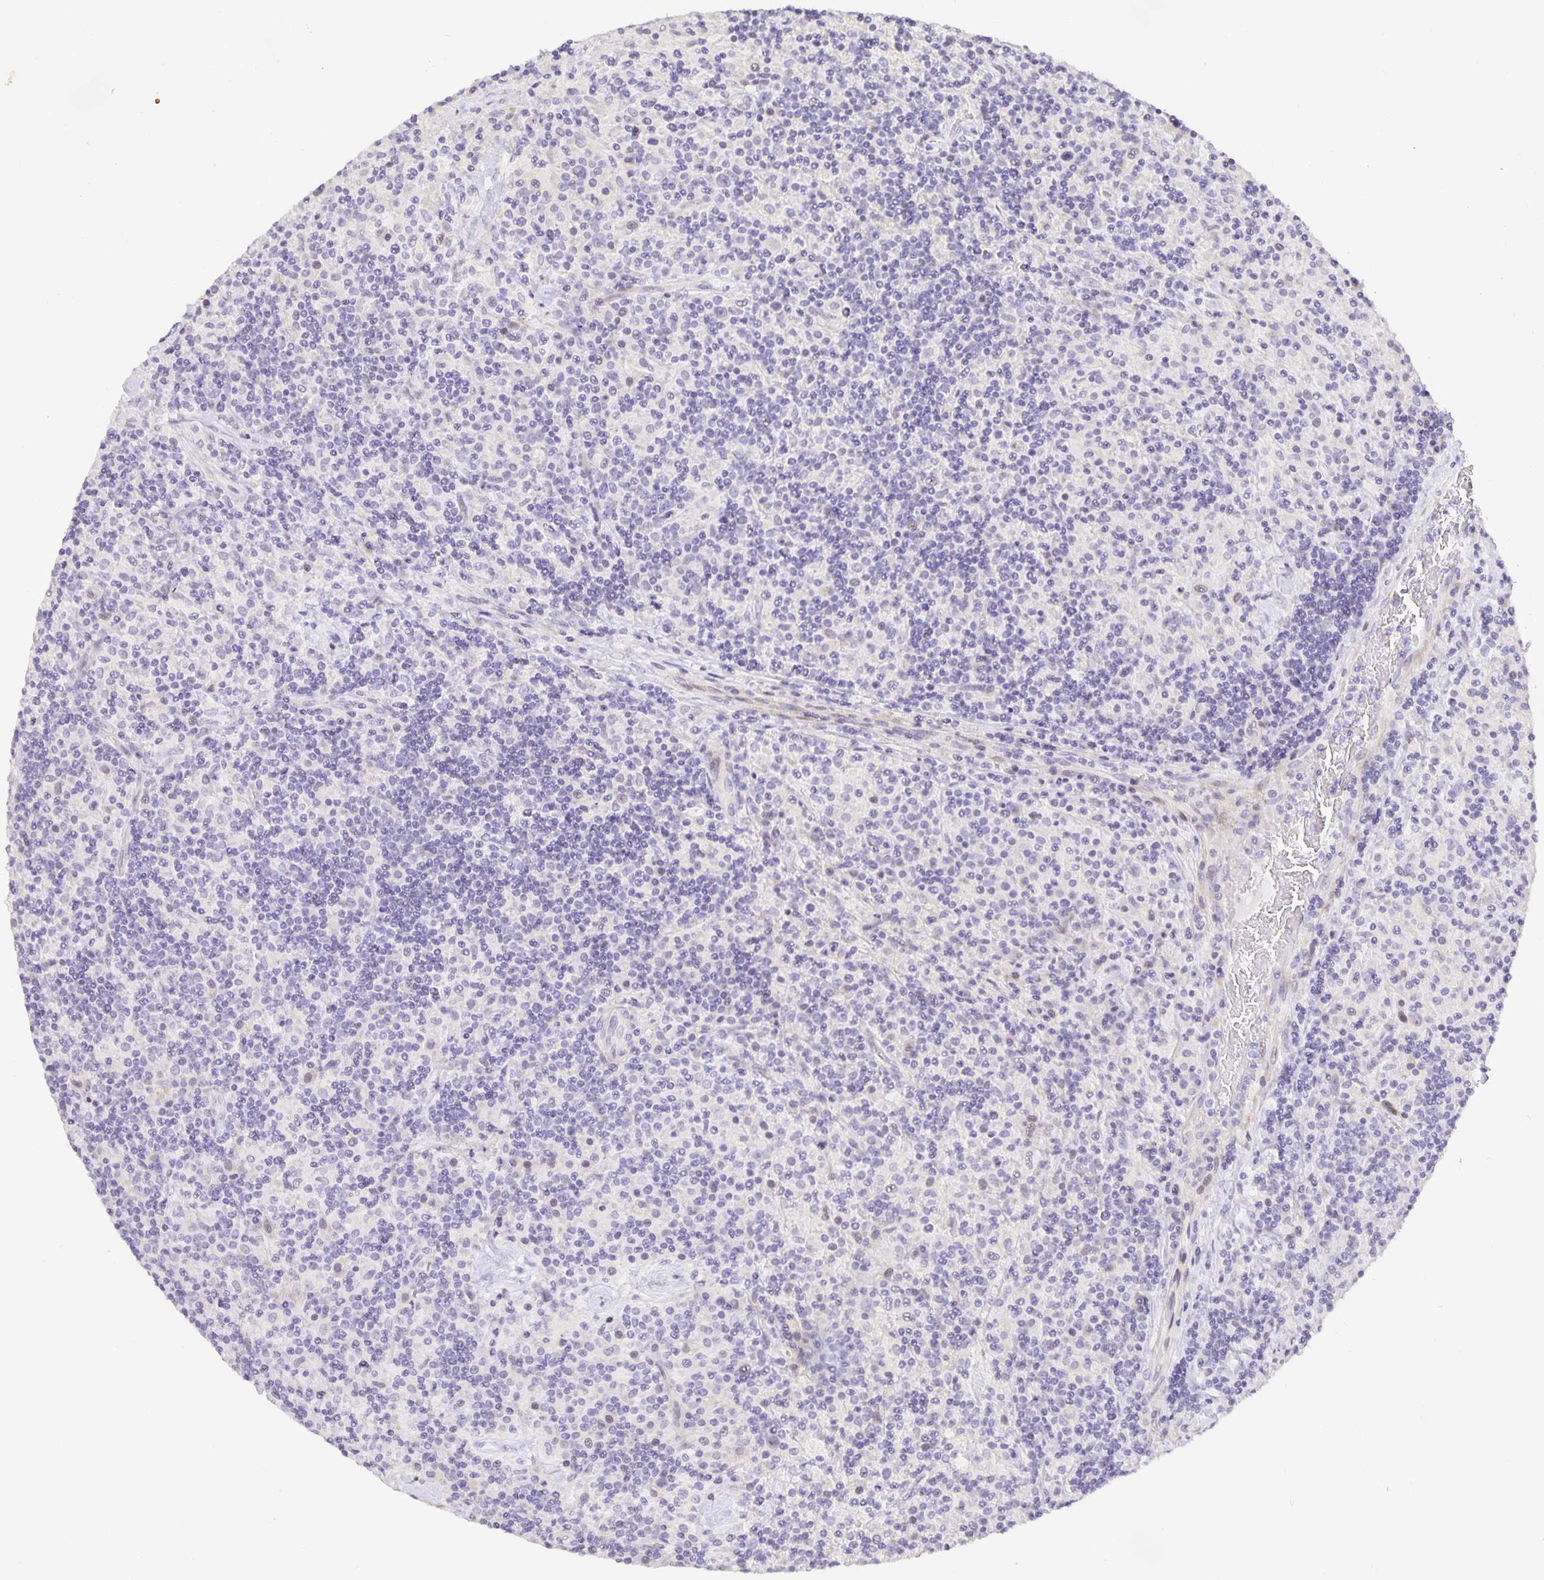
{"staining": {"intensity": "negative", "quantity": "none", "location": "none"}, "tissue": "lymphoma", "cell_type": "Tumor cells", "image_type": "cancer", "snomed": [{"axis": "morphology", "description": "Hodgkin's disease, NOS"}, {"axis": "topography", "description": "Lymph node"}], "caption": "IHC histopathology image of human lymphoma stained for a protein (brown), which exhibits no expression in tumor cells.", "gene": "TJP3", "patient": {"sex": "male", "age": 70}}